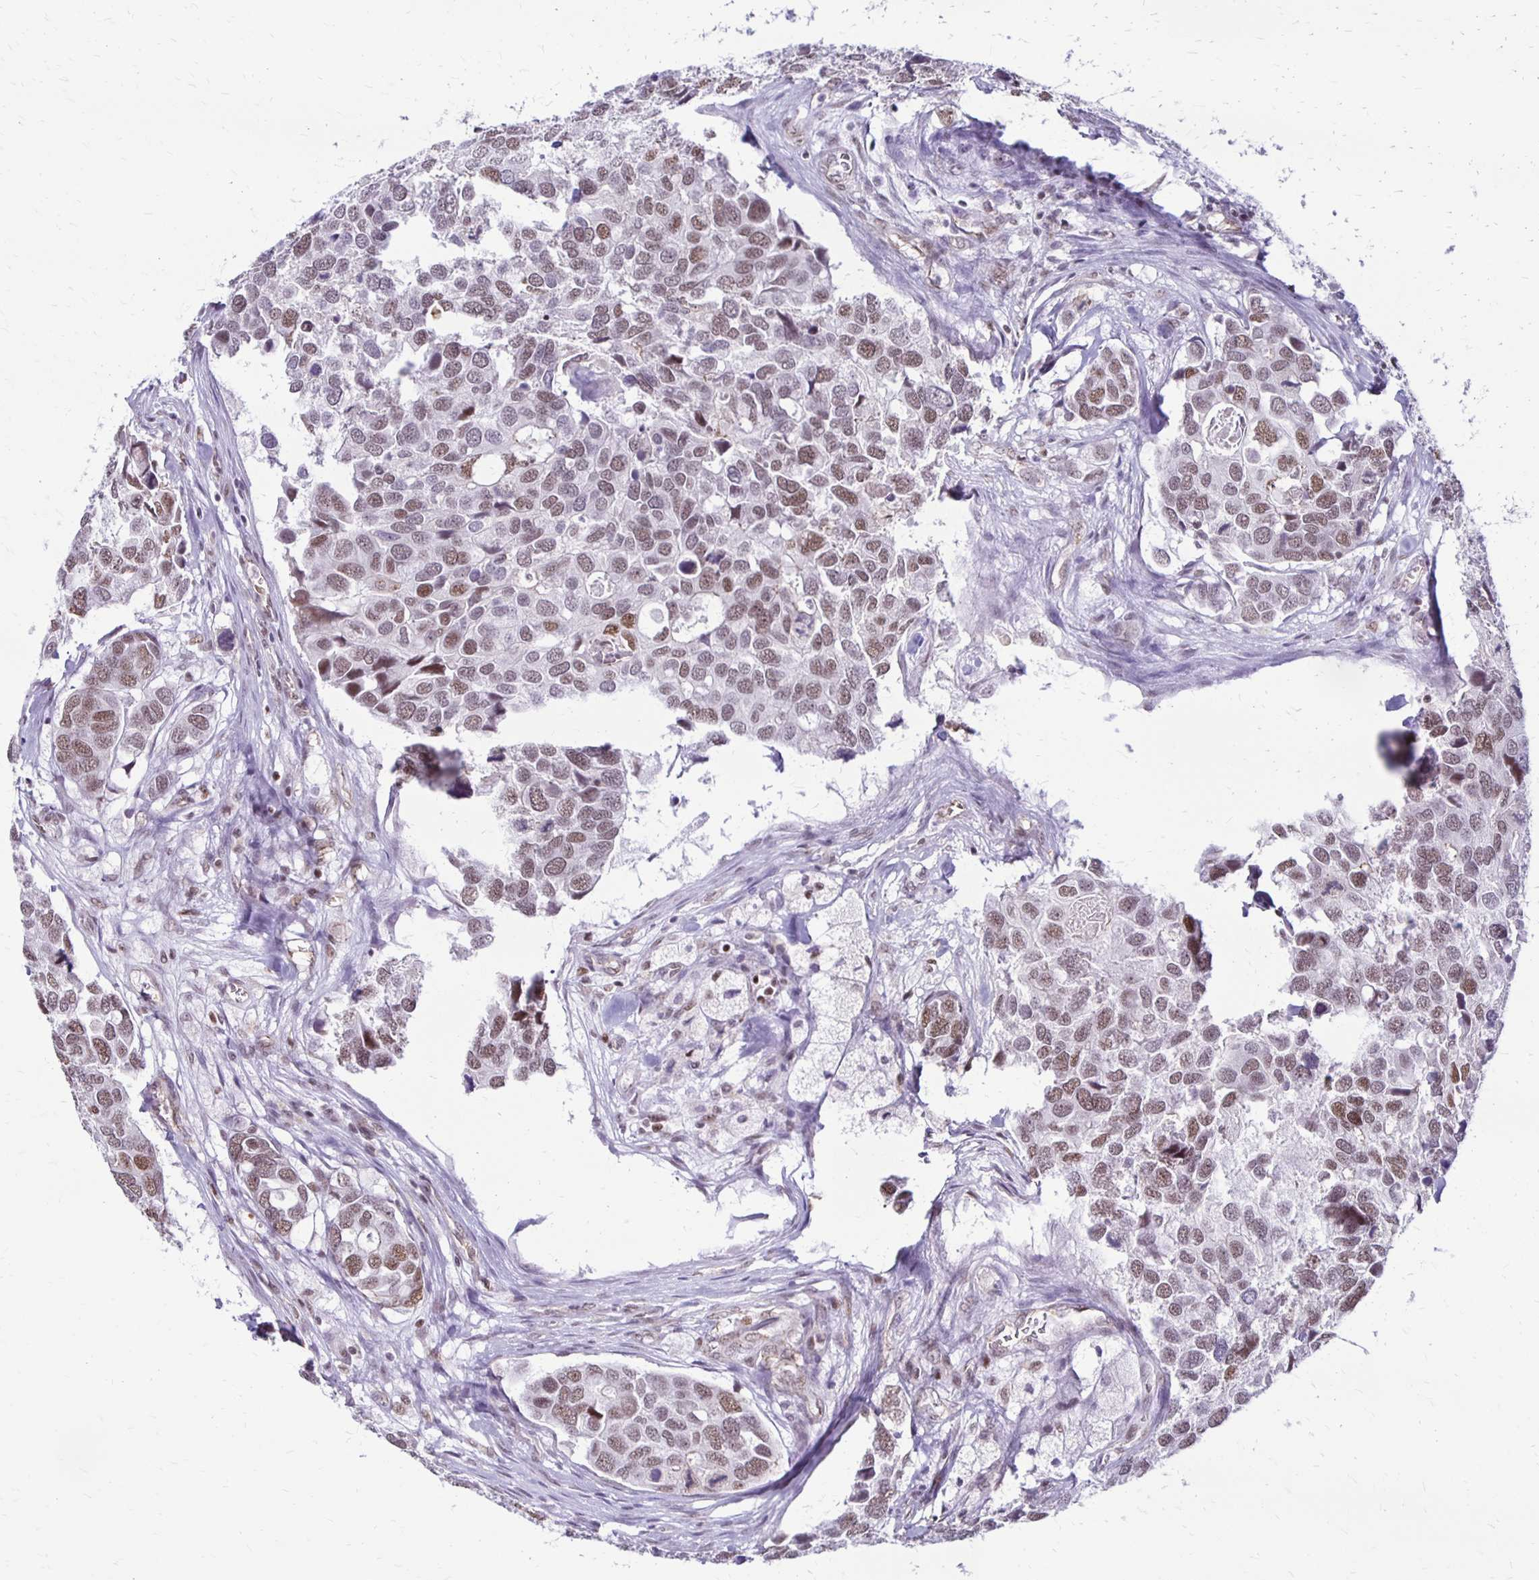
{"staining": {"intensity": "moderate", "quantity": ">75%", "location": "nuclear"}, "tissue": "breast cancer", "cell_type": "Tumor cells", "image_type": "cancer", "snomed": [{"axis": "morphology", "description": "Duct carcinoma"}, {"axis": "topography", "description": "Breast"}], "caption": "Immunohistochemistry staining of breast intraductal carcinoma, which reveals medium levels of moderate nuclear positivity in approximately >75% of tumor cells indicating moderate nuclear protein expression. The staining was performed using DAB (brown) for protein detection and nuclei were counterstained in hematoxylin (blue).", "gene": "DDB2", "patient": {"sex": "female", "age": 83}}